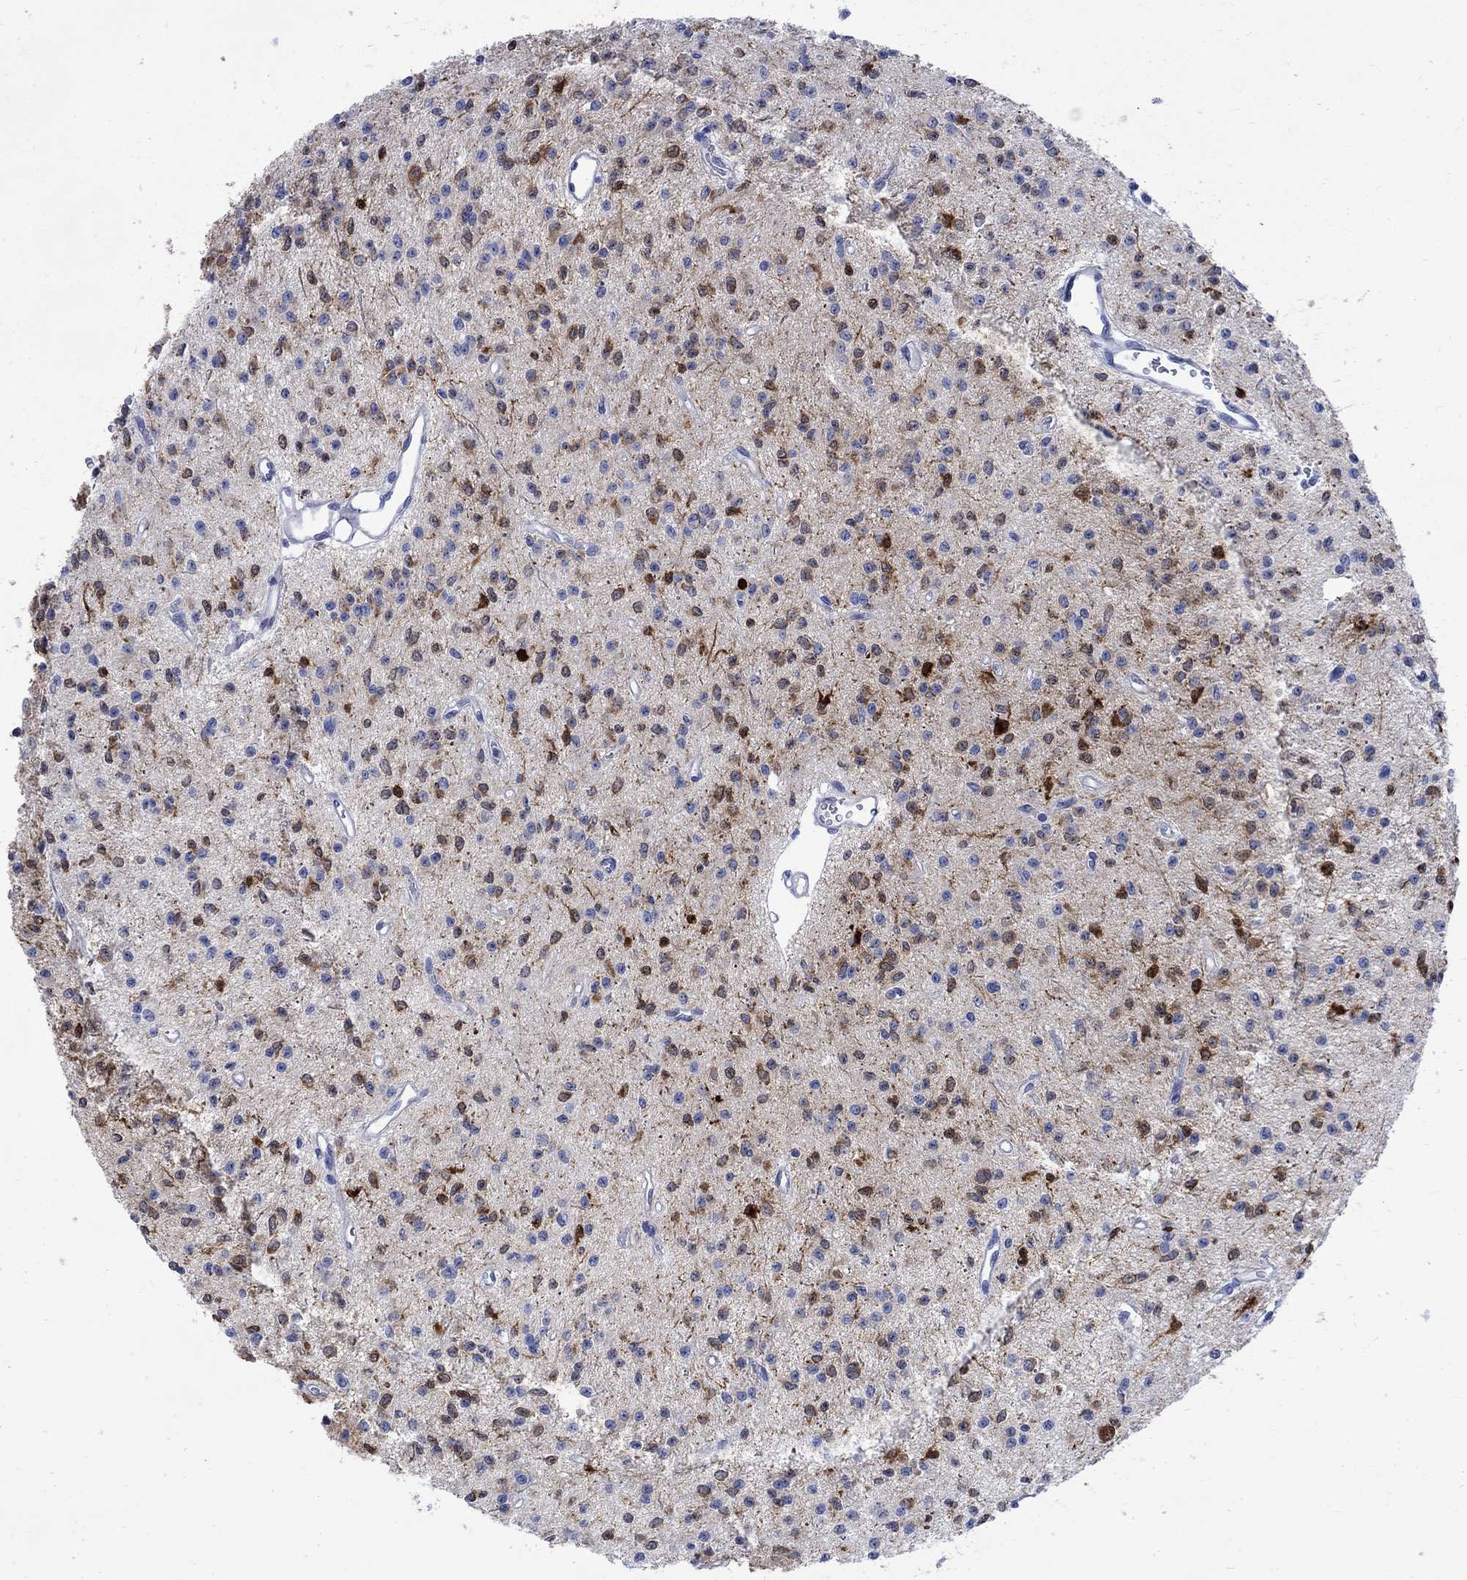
{"staining": {"intensity": "moderate", "quantity": "25%-75%", "location": "cytoplasmic/membranous"}, "tissue": "glioma", "cell_type": "Tumor cells", "image_type": "cancer", "snomed": [{"axis": "morphology", "description": "Glioma, malignant, Low grade"}, {"axis": "topography", "description": "Brain"}], "caption": "Immunohistochemical staining of human glioma displays moderate cytoplasmic/membranous protein positivity in approximately 25%-75% of tumor cells.", "gene": "CPLX2", "patient": {"sex": "female", "age": 45}}